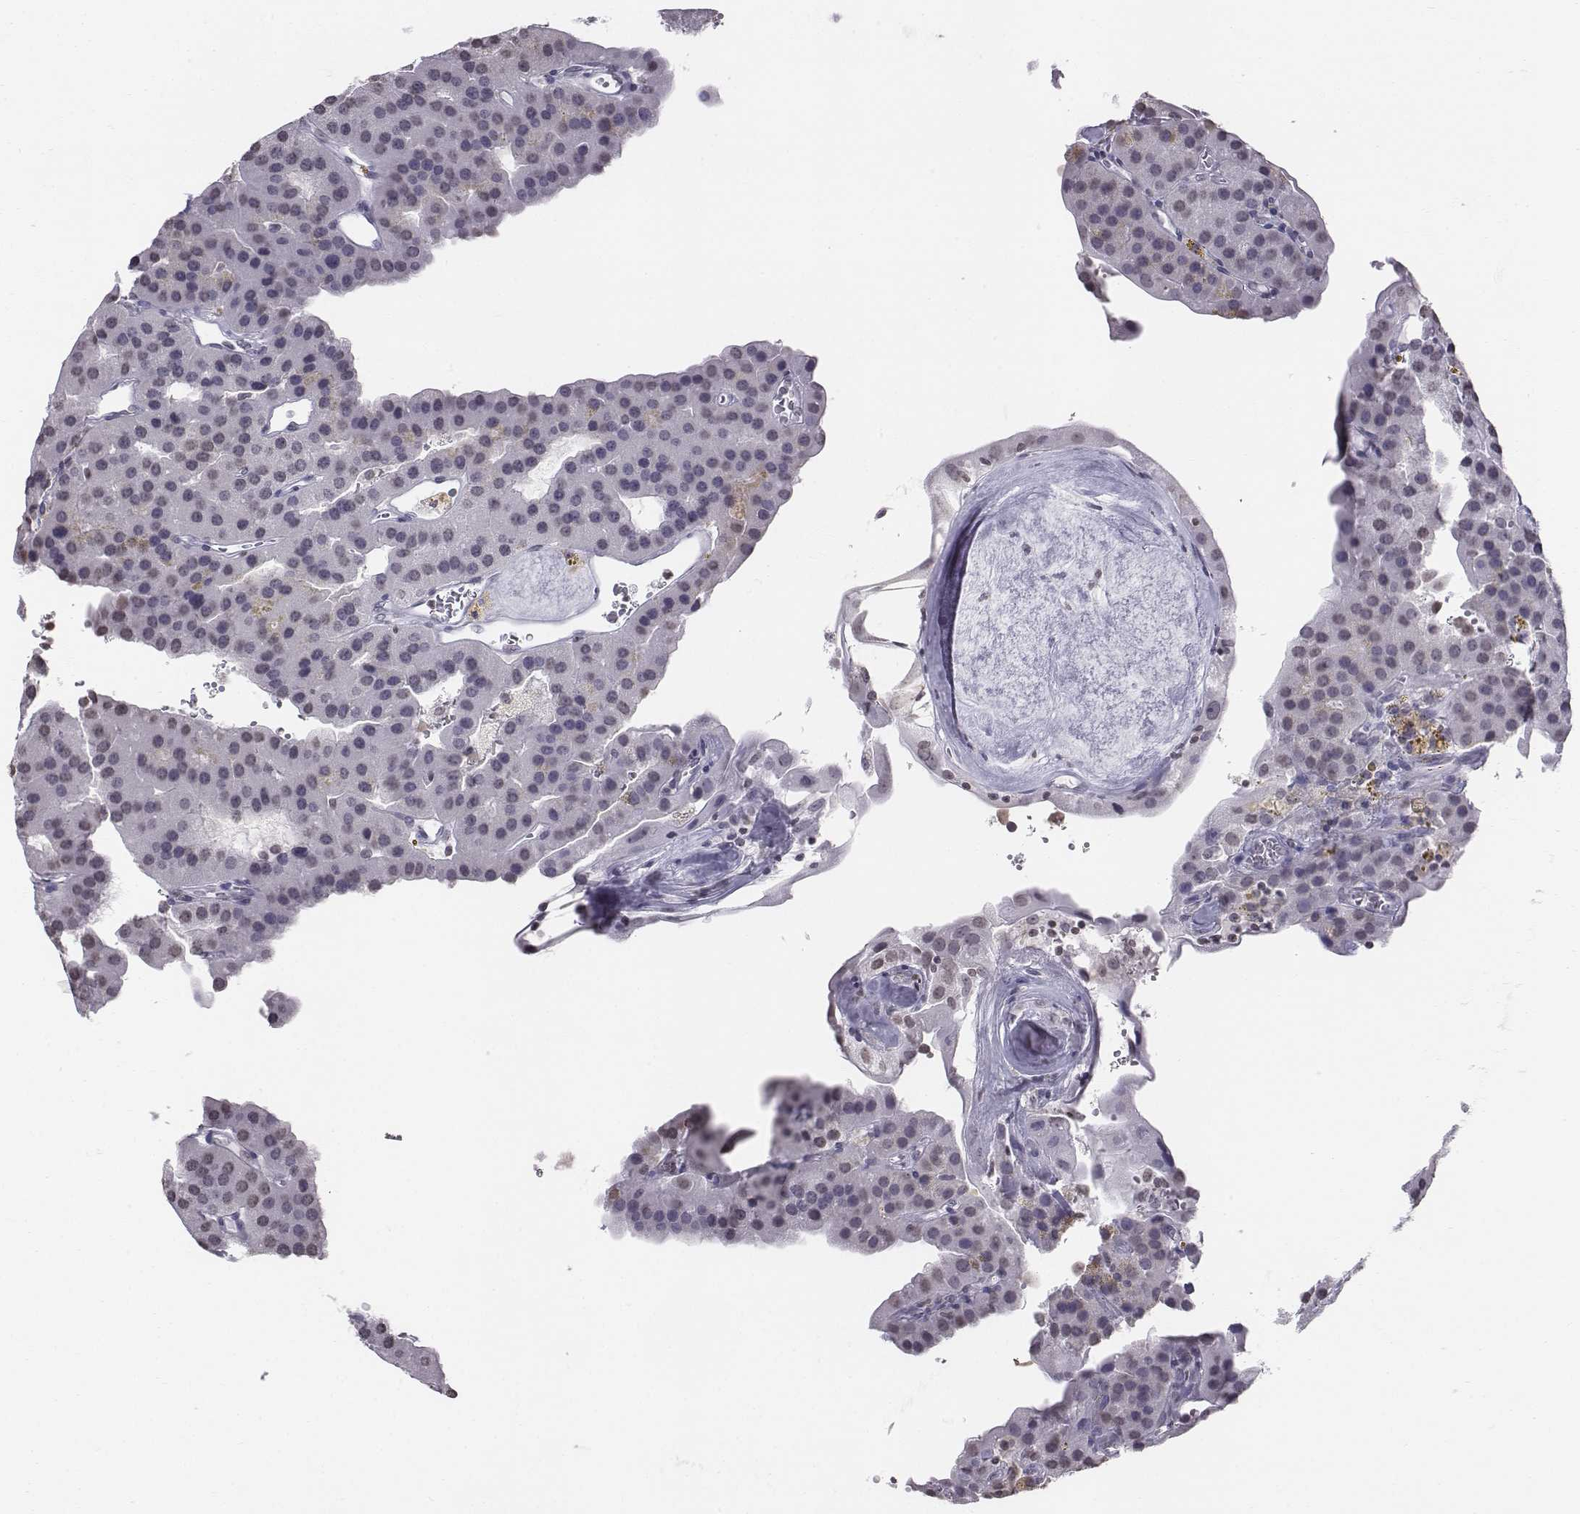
{"staining": {"intensity": "negative", "quantity": "none", "location": "none"}, "tissue": "parathyroid gland", "cell_type": "Glandular cells", "image_type": "normal", "snomed": [{"axis": "morphology", "description": "Normal tissue, NOS"}, {"axis": "morphology", "description": "Adenoma, NOS"}, {"axis": "topography", "description": "Parathyroid gland"}], "caption": "IHC image of unremarkable parathyroid gland stained for a protein (brown), which reveals no staining in glandular cells. (Brightfield microscopy of DAB immunohistochemistry (IHC) at high magnification).", "gene": "BARHL1", "patient": {"sex": "female", "age": 86}}